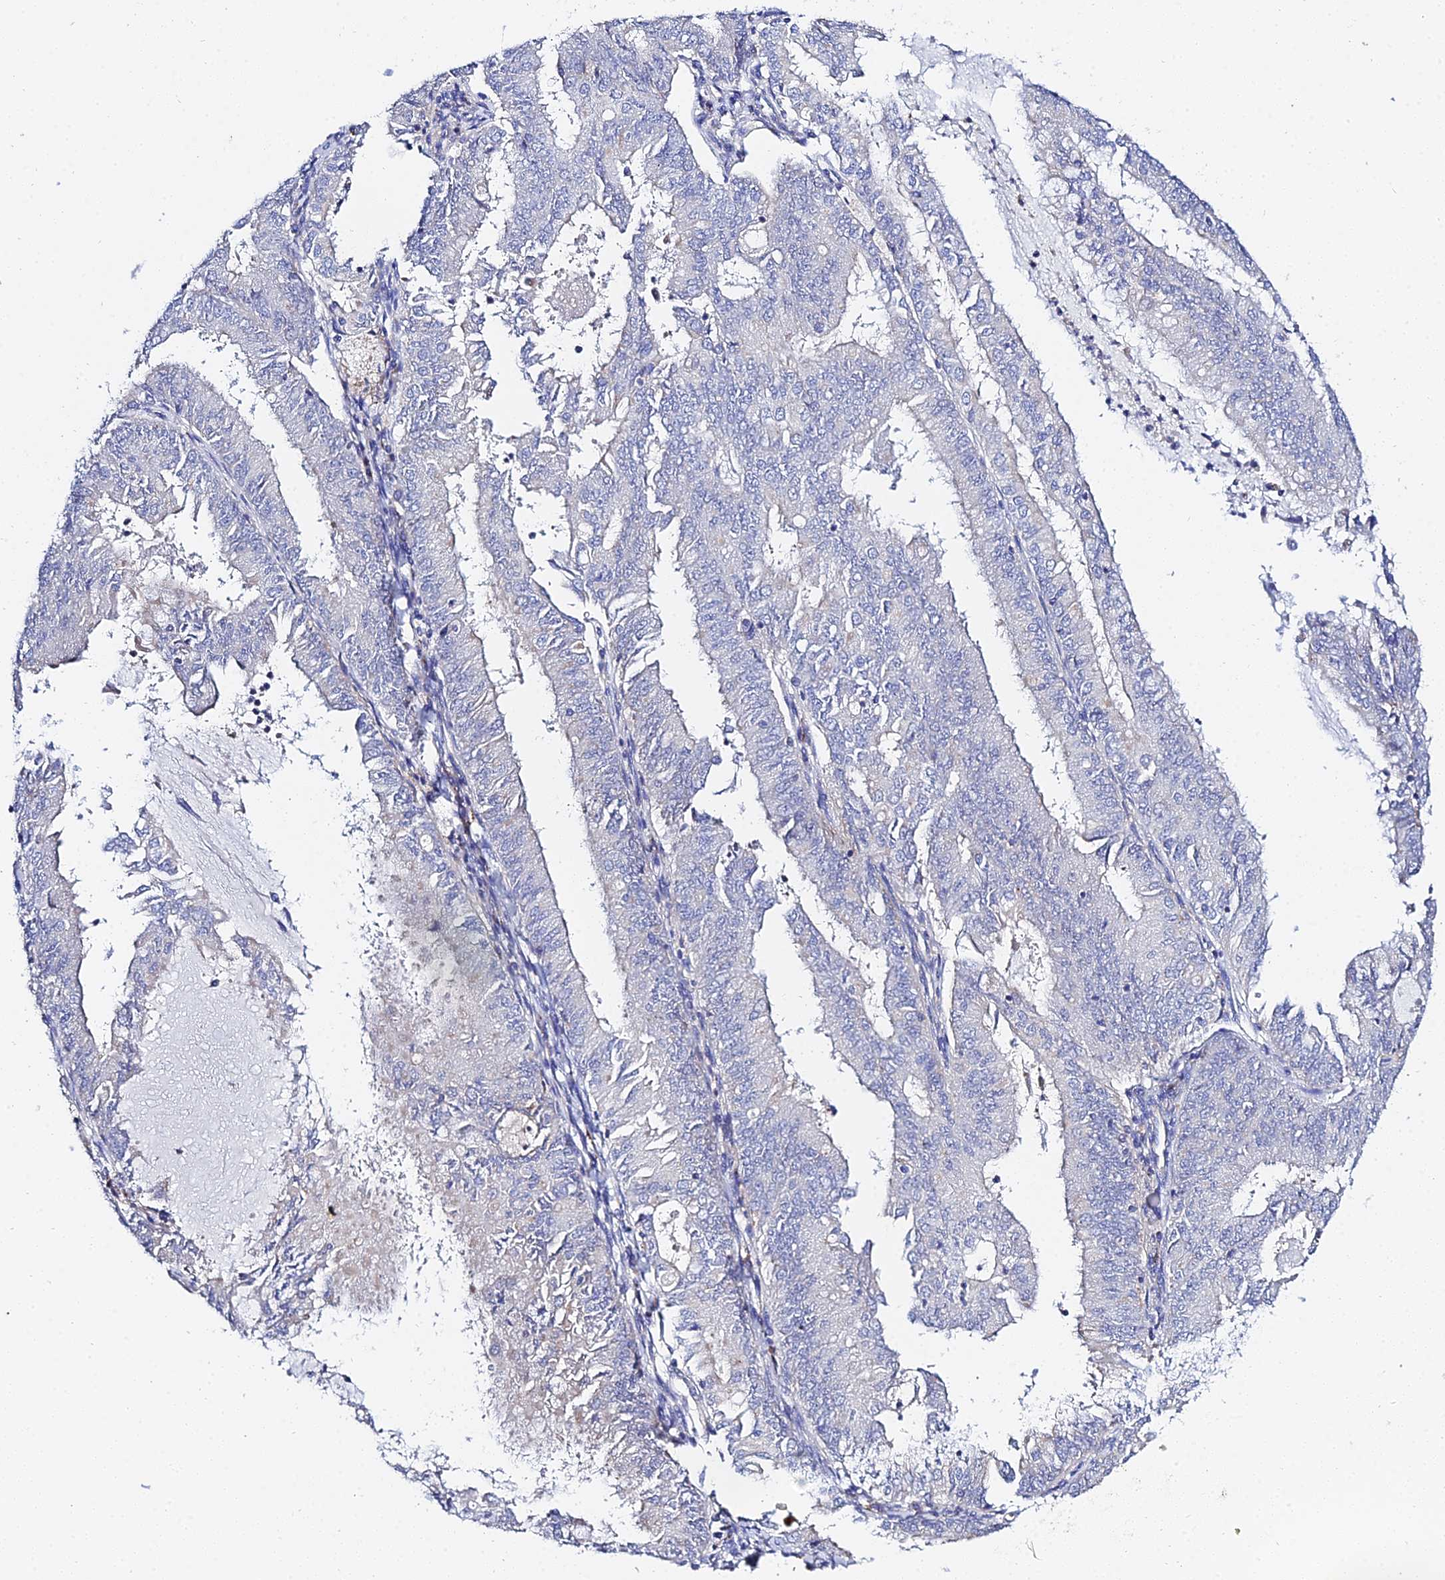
{"staining": {"intensity": "negative", "quantity": "none", "location": "none"}, "tissue": "endometrial cancer", "cell_type": "Tumor cells", "image_type": "cancer", "snomed": [{"axis": "morphology", "description": "Adenocarcinoma, NOS"}, {"axis": "topography", "description": "Endometrium"}], "caption": "Immunohistochemistry (IHC) of human endometrial adenocarcinoma displays no positivity in tumor cells.", "gene": "APOBEC3H", "patient": {"sex": "female", "age": 57}}